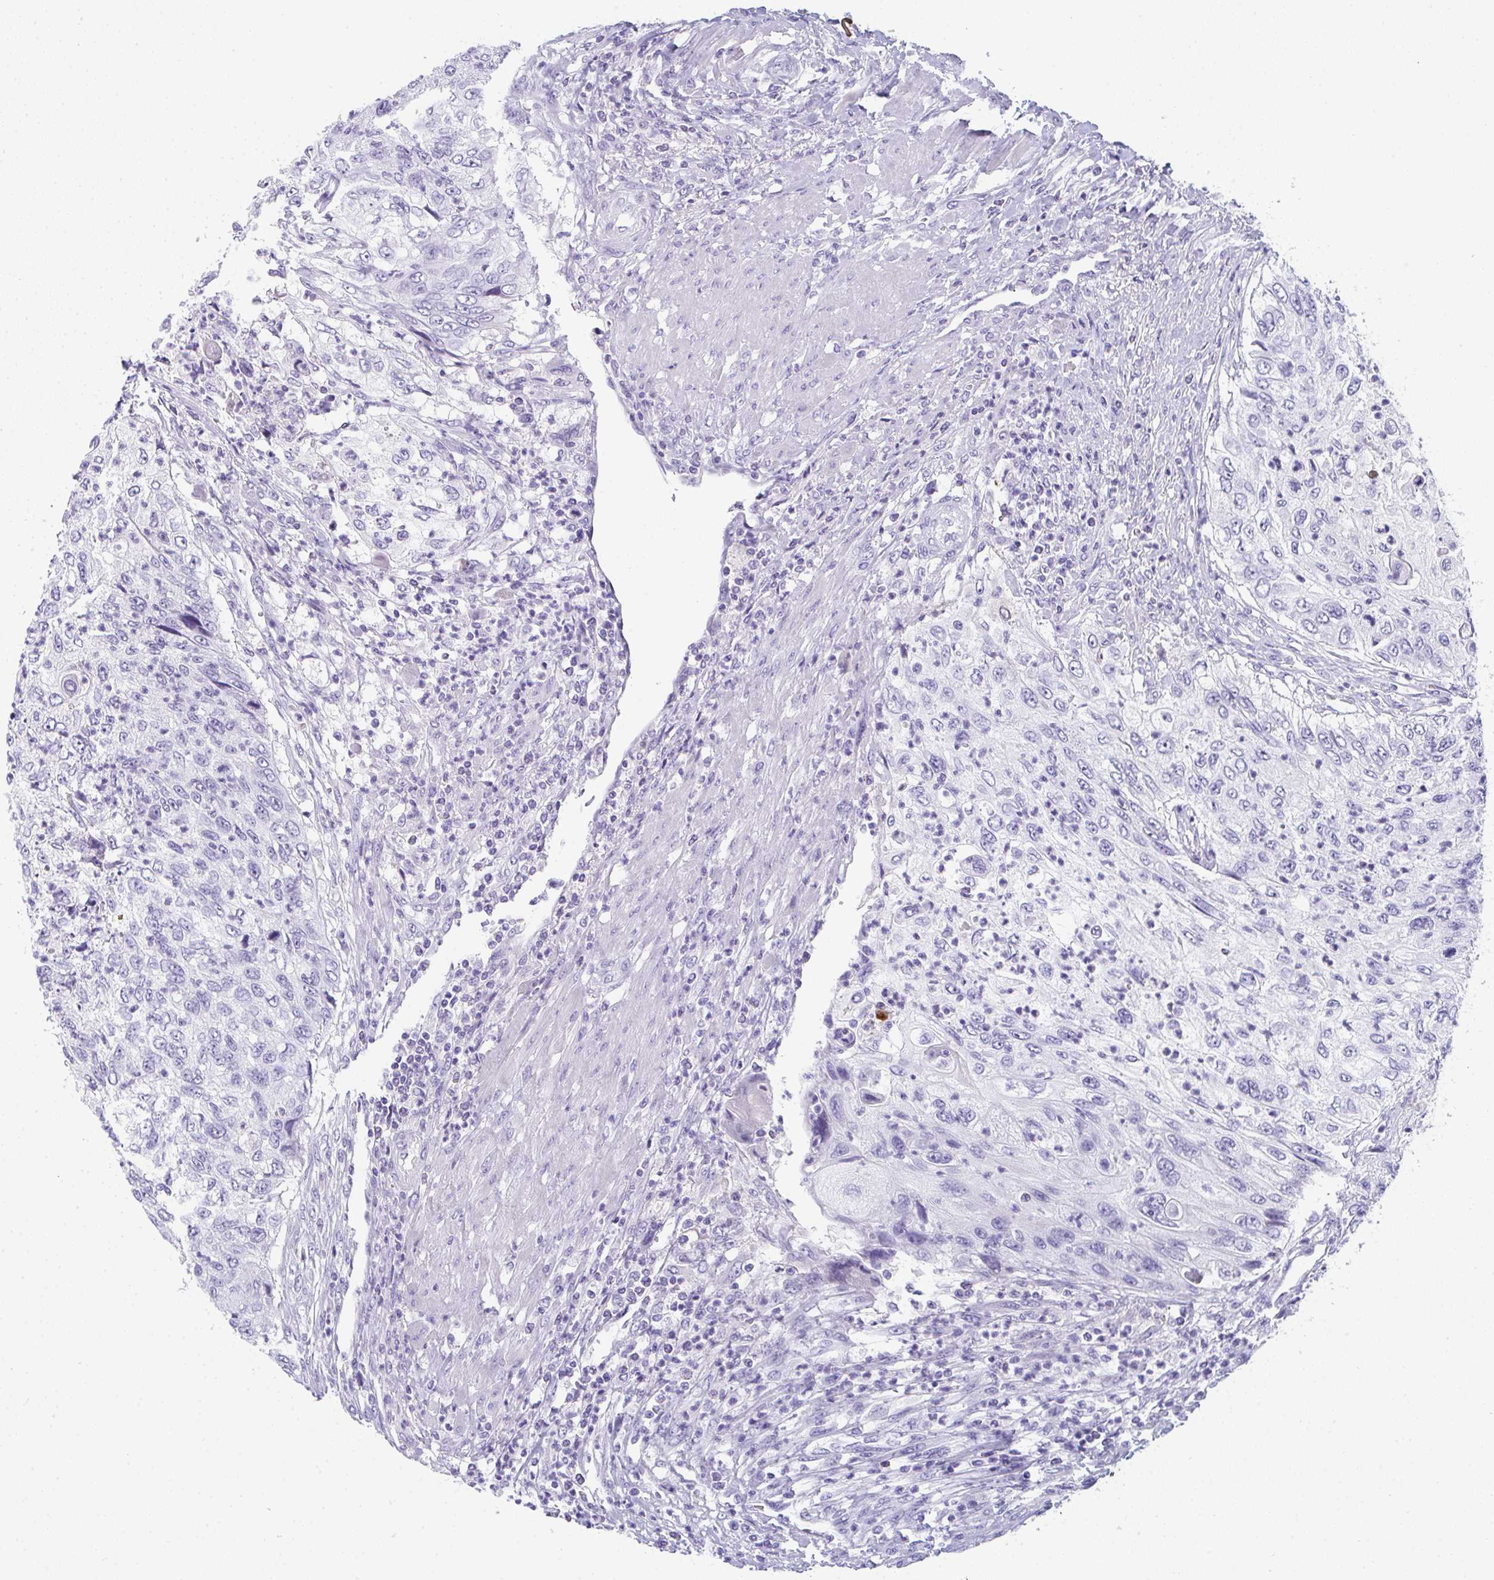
{"staining": {"intensity": "negative", "quantity": "none", "location": "none"}, "tissue": "urothelial cancer", "cell_type": "Tumor cells", "image_type": "cancer", "snomed": [{"axis": "morphology", "description": "Urothelial carcinoma, High grade"}, {"axis": "topography", "description": "Urinary bladder"}], "caption": "A photomicrograph of human high-grade urothelial carcinoma is negative for staining in tumor cells.", "gene": "TTC30B", "patient": {"sex": "female", "age": 60}}